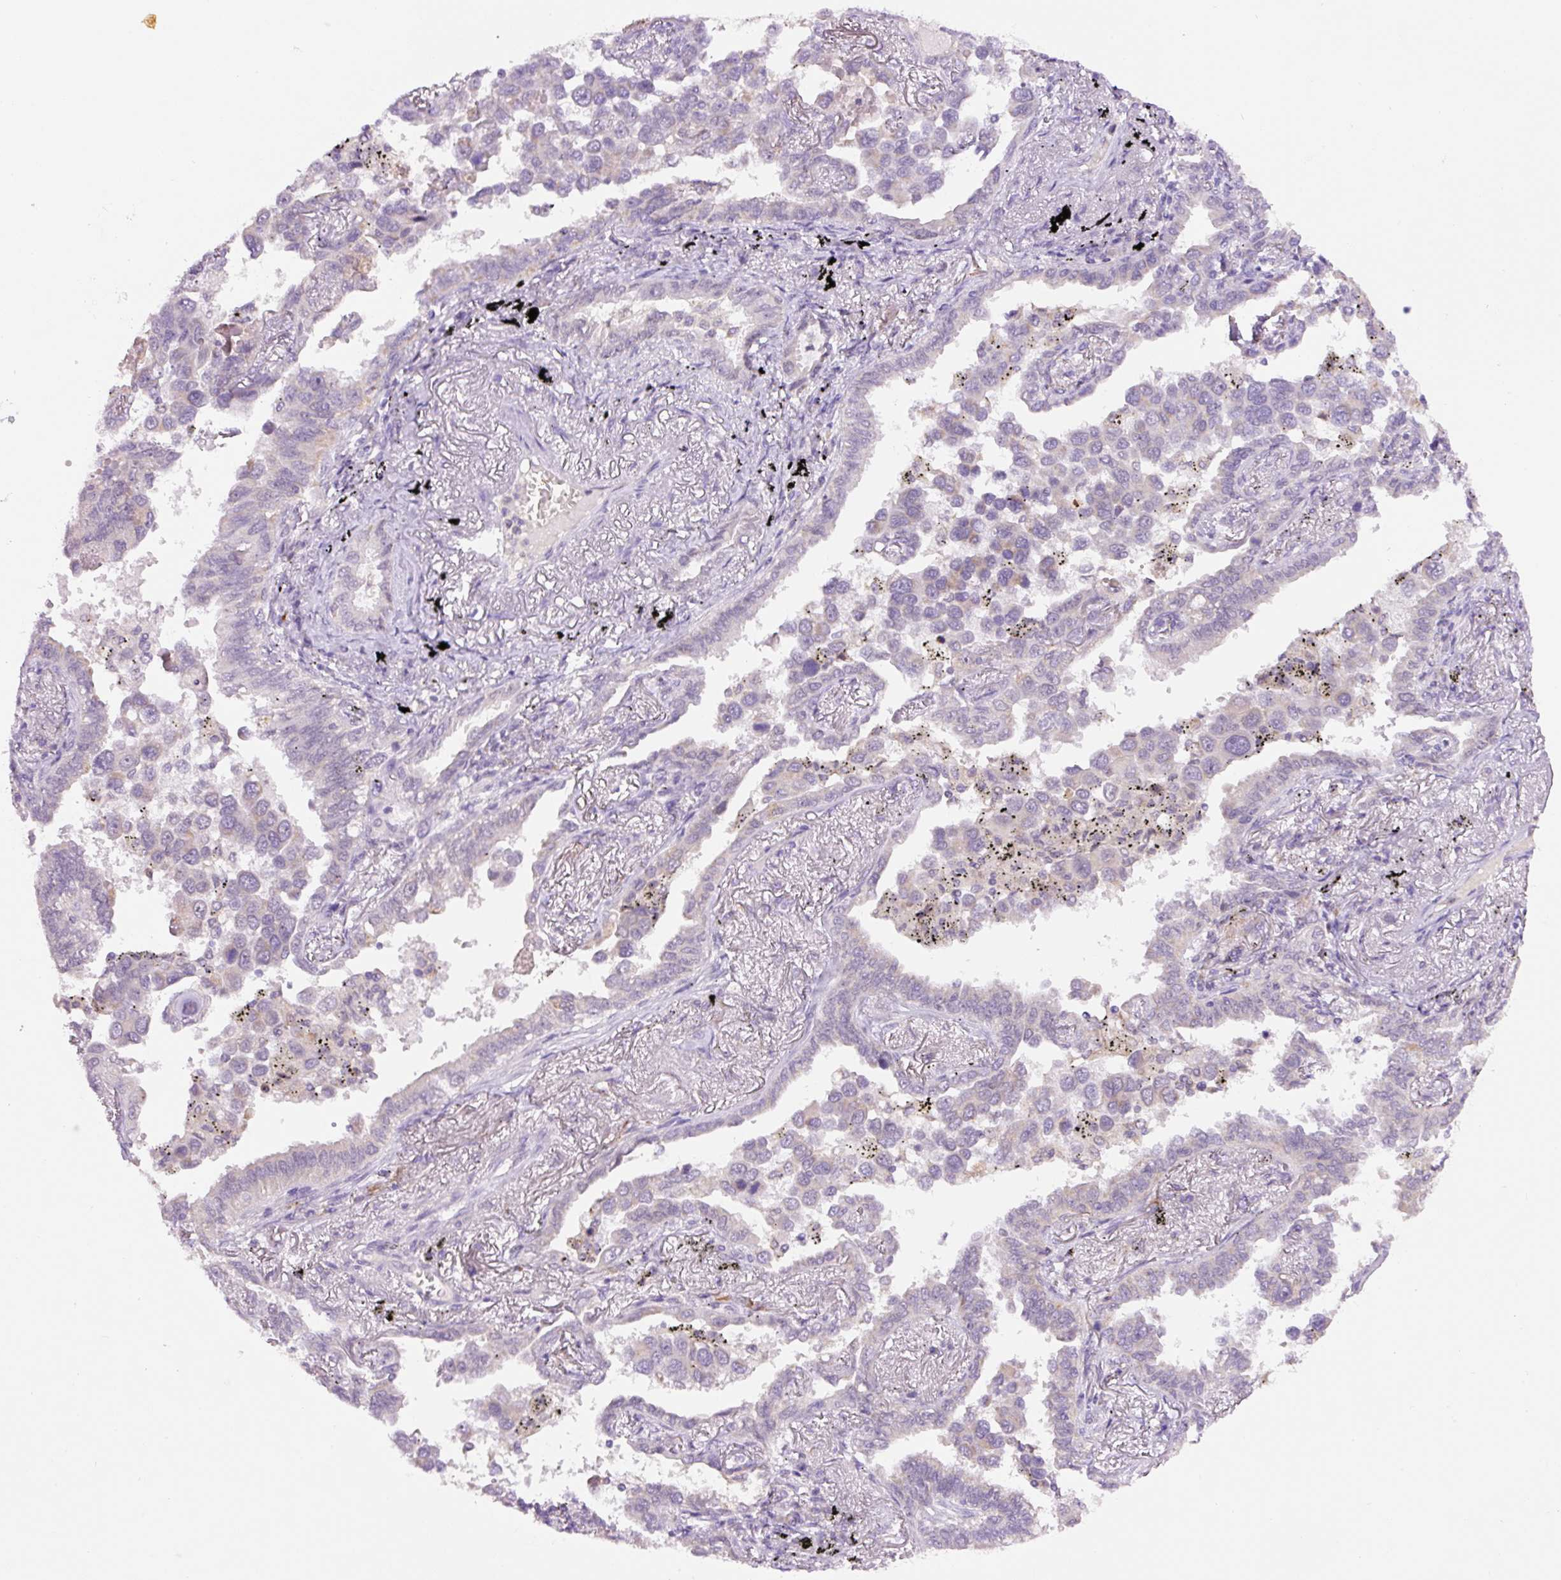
{"staining": {"intensity": "negative", "quantity": "none", "location": "none"}, "tissue": "lung cancer", "cell_type": "Tumor cells", "image_type": "cancer", "snomed": [{"axis": "morphology", "description": "Adenocarcinoma, NOS"}, {"axis": "topography", "description": "Lung"}], "caption": "There is no significant staining in tumor cells of adenocarcinoma (lung).", "gene": "PCK2", "patient": {"sex": "male", "age": 67}}